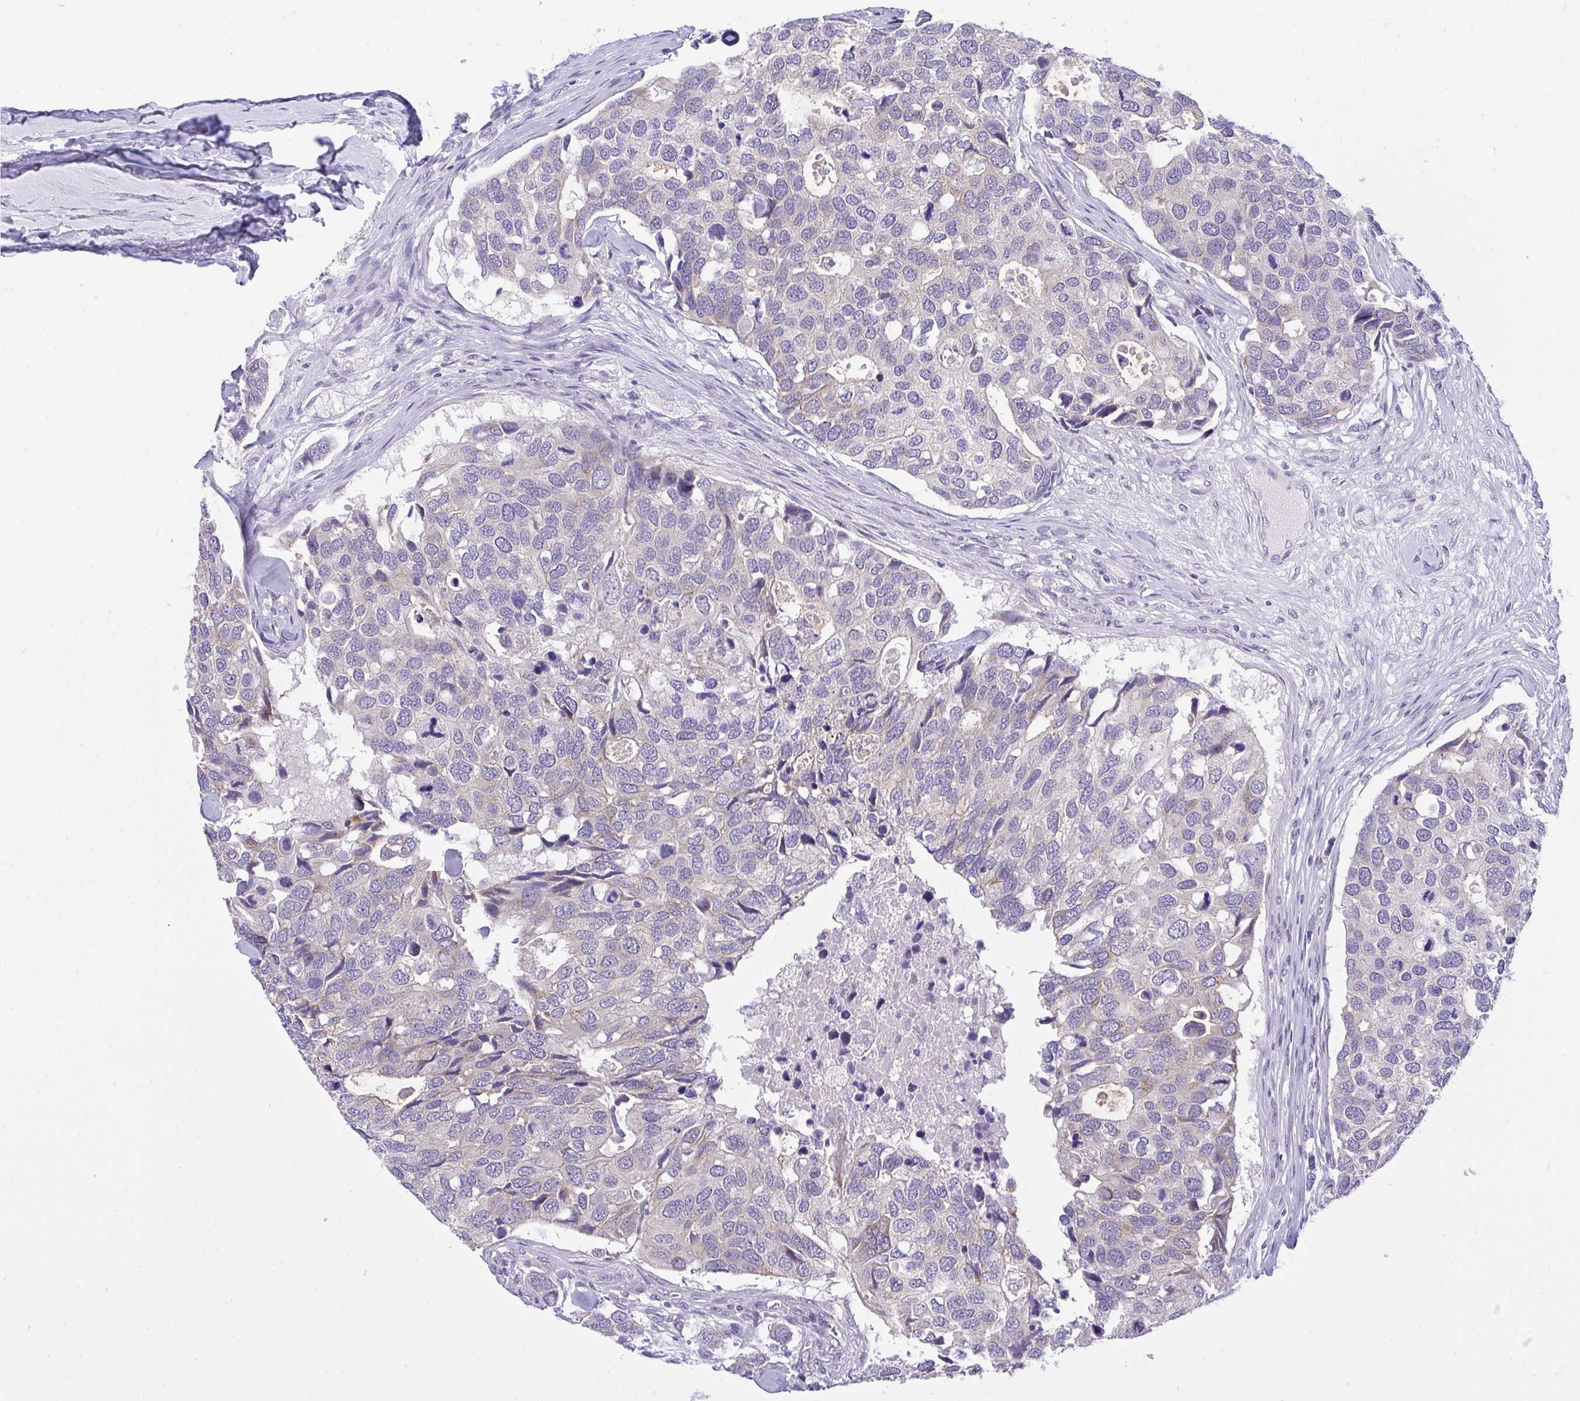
{"staining": {"intensity": "negative", "quantity": "none", "location": "none"}, "tissue": "breast cancer", "cell_type": "Tumor cells", "image_type": "cancer", "snomed": [{"axis": "morphology", "description": "Duct carcinoma"}, {"axis": "topography", "description": "Breast"}], "caption": "Immunohistochemistry (IHC) micrograph of neoplastic tissue: human breast cancer stained with DAB displays no significant protein expression in tumor cells. (Immunohistochemistry (IHC), brightfield microscopy, high magnification).", "gene": "VGLL3", "patient": {"sex": "female", "age": 83}}